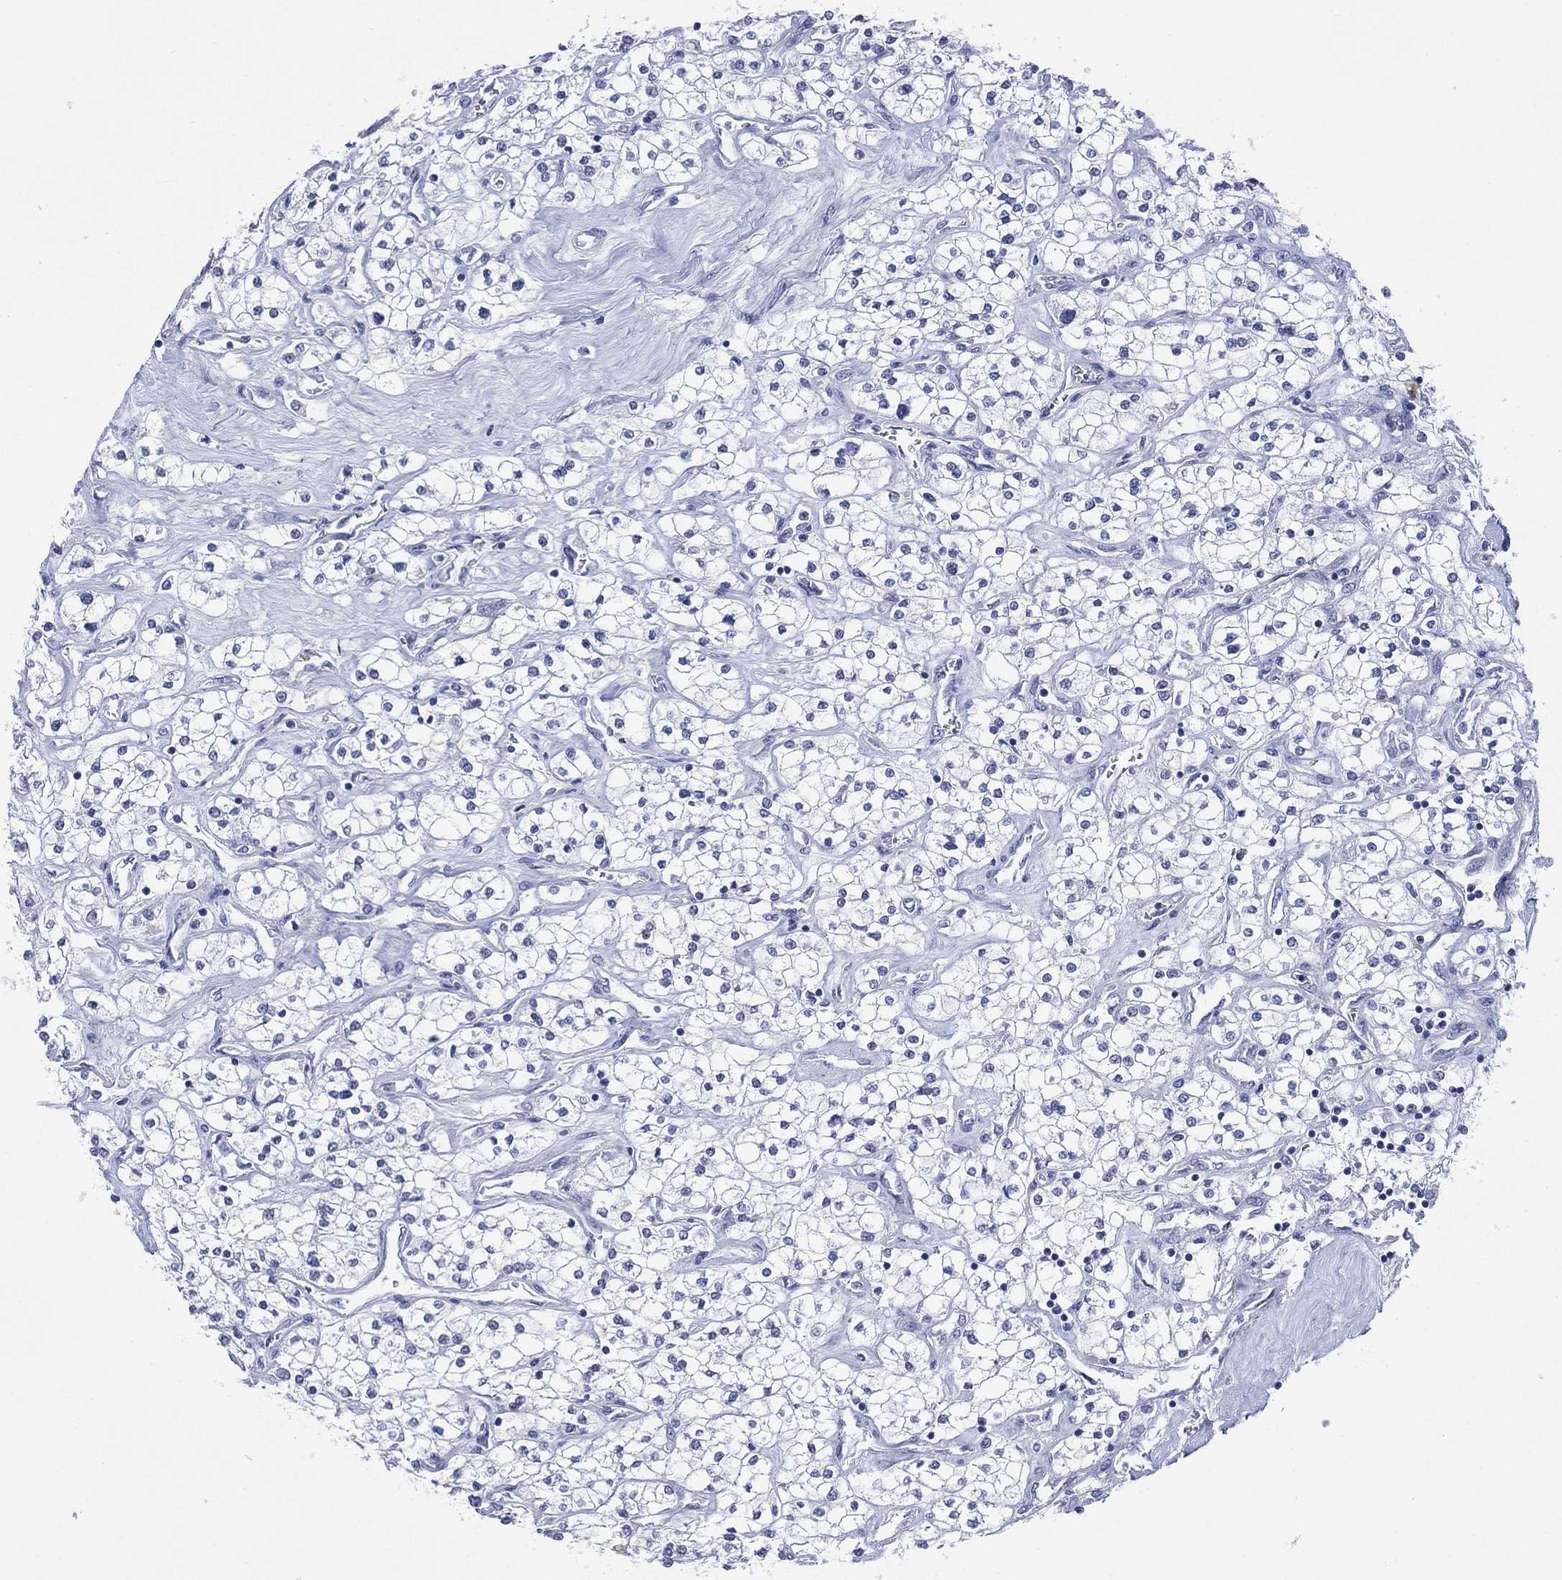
{"staining": {"intensity": "negative", "quantity": "none", "location": "none"}, "tissue": "renal cancer", "cell_type": "Tumor cells", "image_type": "cancer", "snomed": [{"axis": "morphology", "description": "Adenocarcinoma, NOS"}, {"axis": "topography", "description": "Kidney"}], "caption": "High magnification brightfield microscopy of renal adenocarcinoma stained with DAB (3,3'-diaminobenzidine) (brown) and counterstained with hematoxylin (blue): tumor cells show no significant staining.", "gene": "TMEM247", "patient": {"sex": "male", "age": 80}}